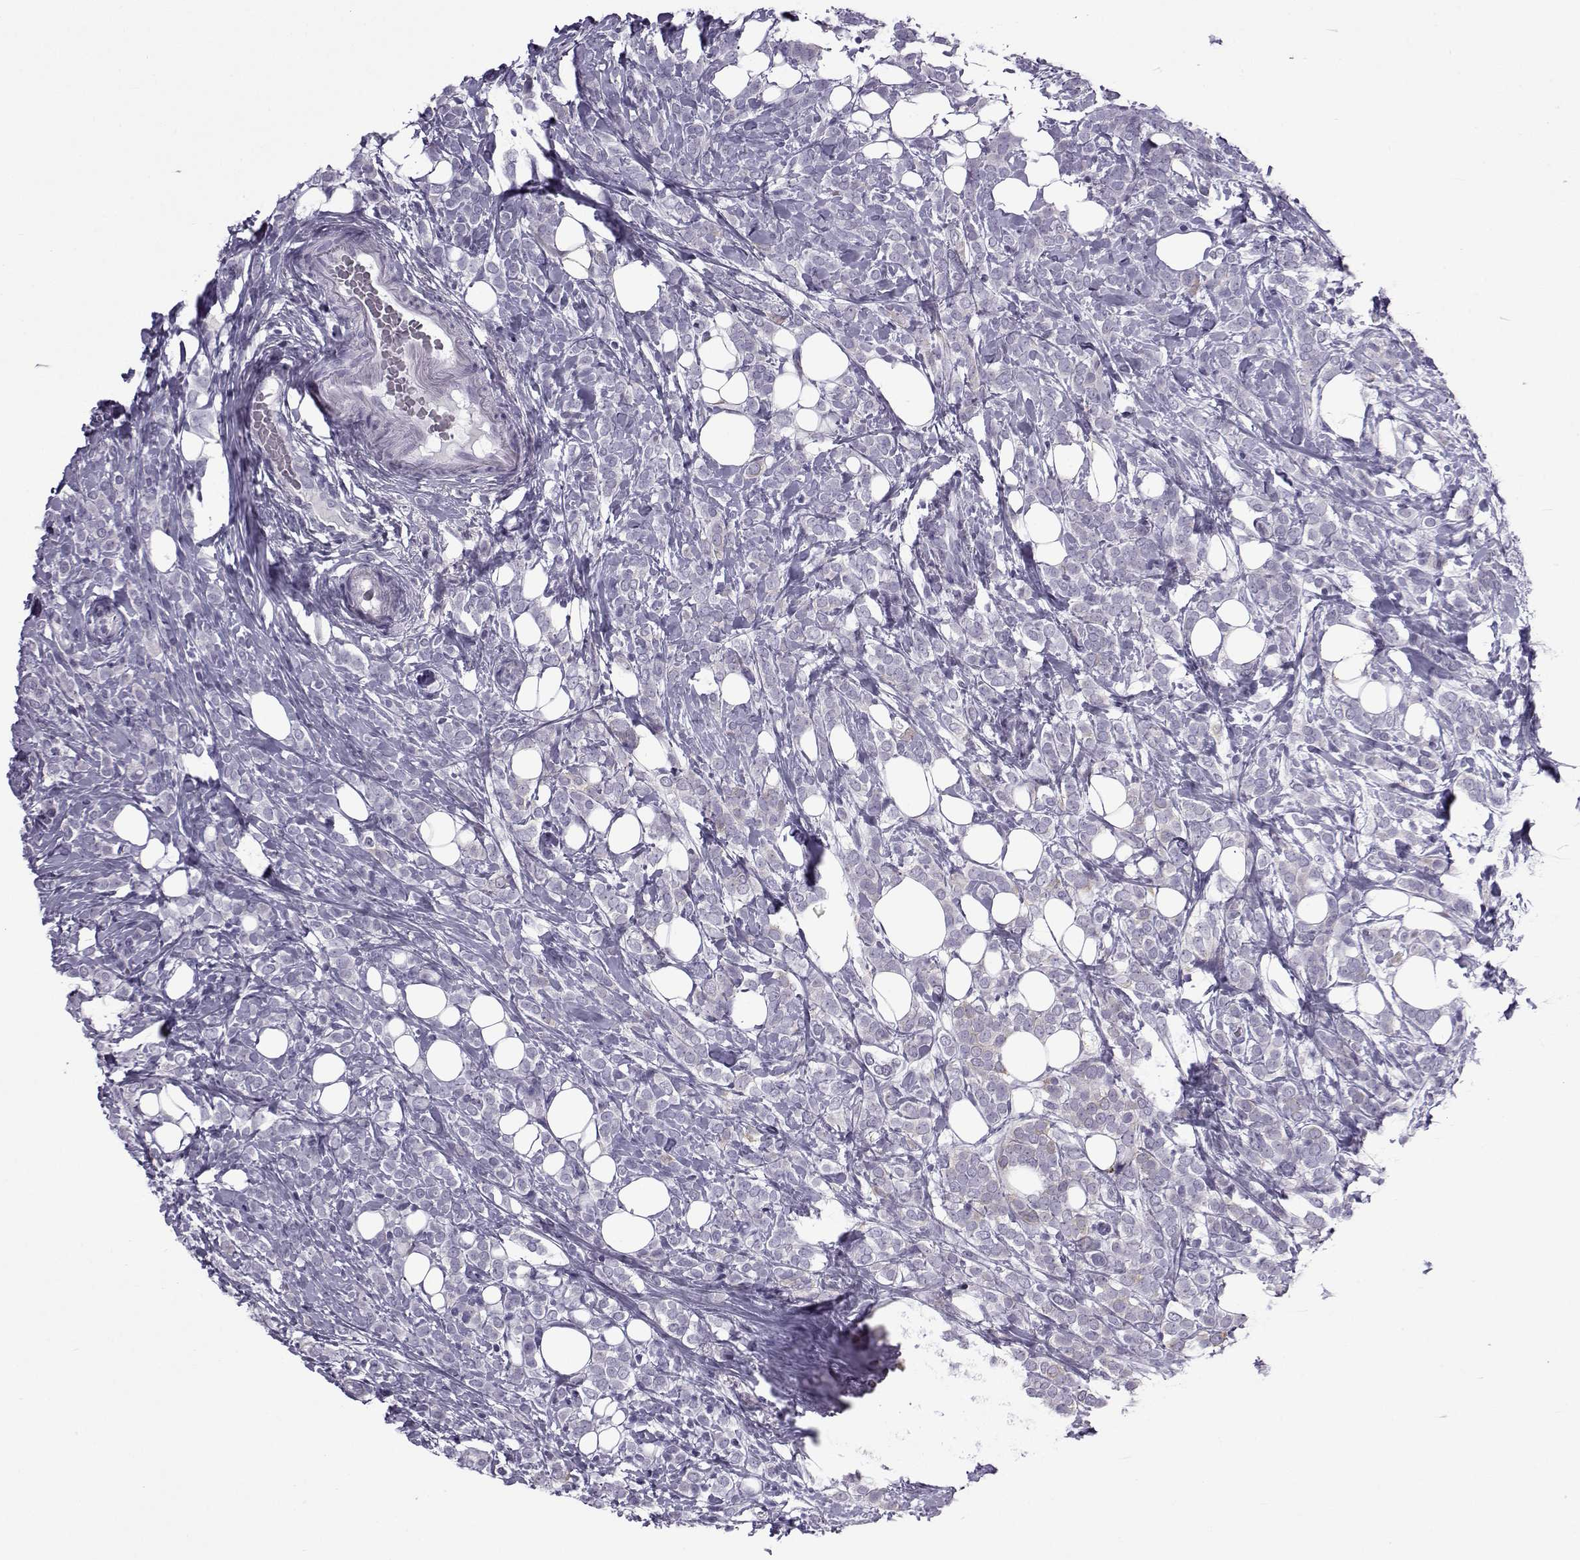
{"staining": {"intensity": "weak", "quantity": "<25%", "location": "cytoplasmic/membranous"}, "tissue": "breast cancer", "cell_type": "Tumor cells", "image_type": "cancer", "snomed": [{"axis": "morphology", "description": "Lobular carcinoma"}, {"axis": "topography", "description": "Breast"}], "caption": "Tumor cells are negative for brown protein staining in breast cancer.", "gene": "OIP5", "patient": {"sex": "female", "age": 49}}